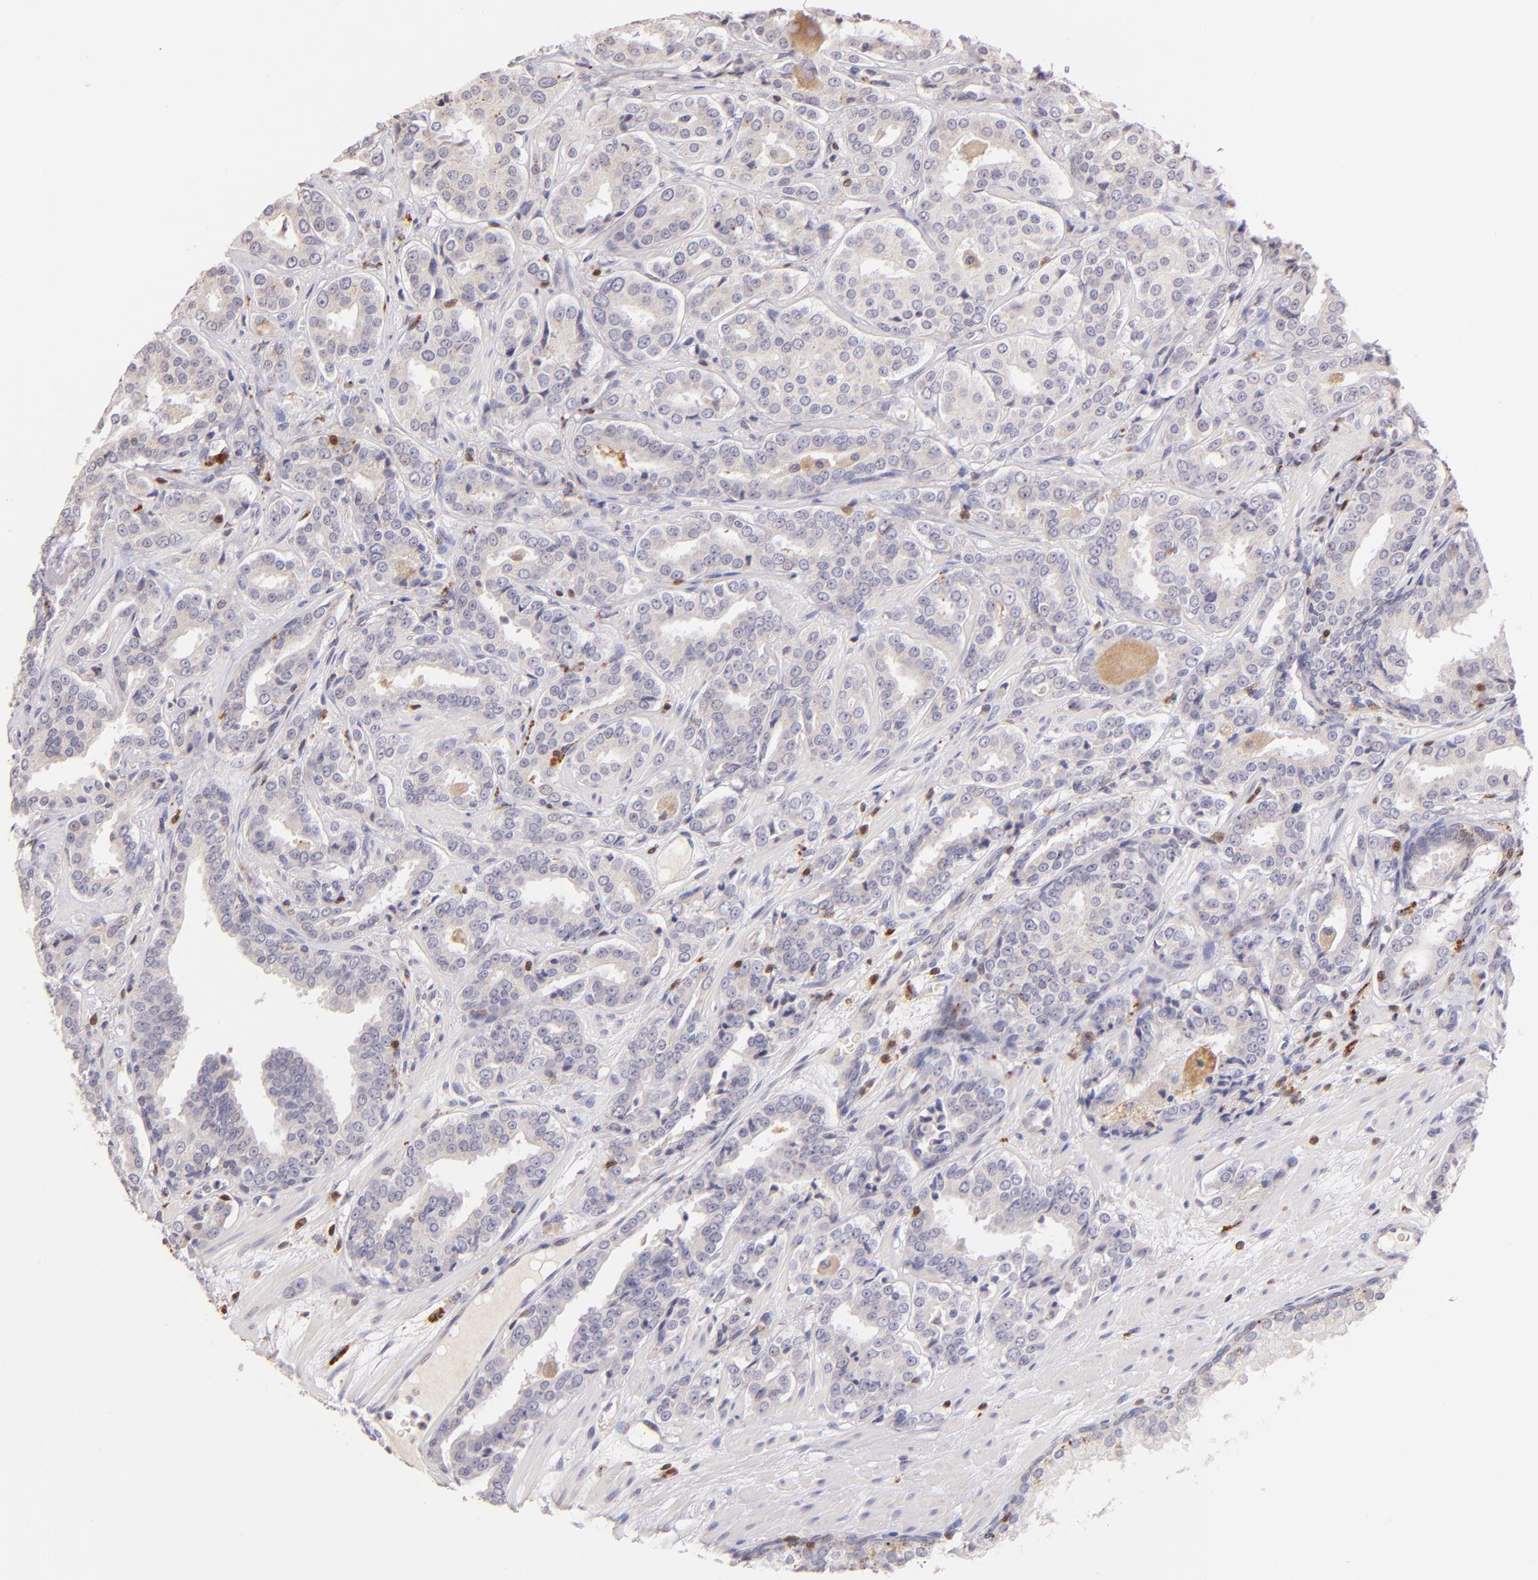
{"staining": {"intensity": "weak", "quantity": "<25%", "location": "cytoplasmic/membranous"}, "tissue": "prostate cancer", "cell_type": "Tumor cells", "image_type": "cancer", "snomed": [{"axis": "morphology", "description": "Adenocarcinoma, Medium grade"}, {"axis": "topography", "description": "Prostate"}], "caption": "A micrograph of medium-grade adenocarcinoma (prostate) stained for a protein displays no brown staining in tumor cells.", "gene": "ZAP70", "patient": {"sex": "male", "age": 60}}